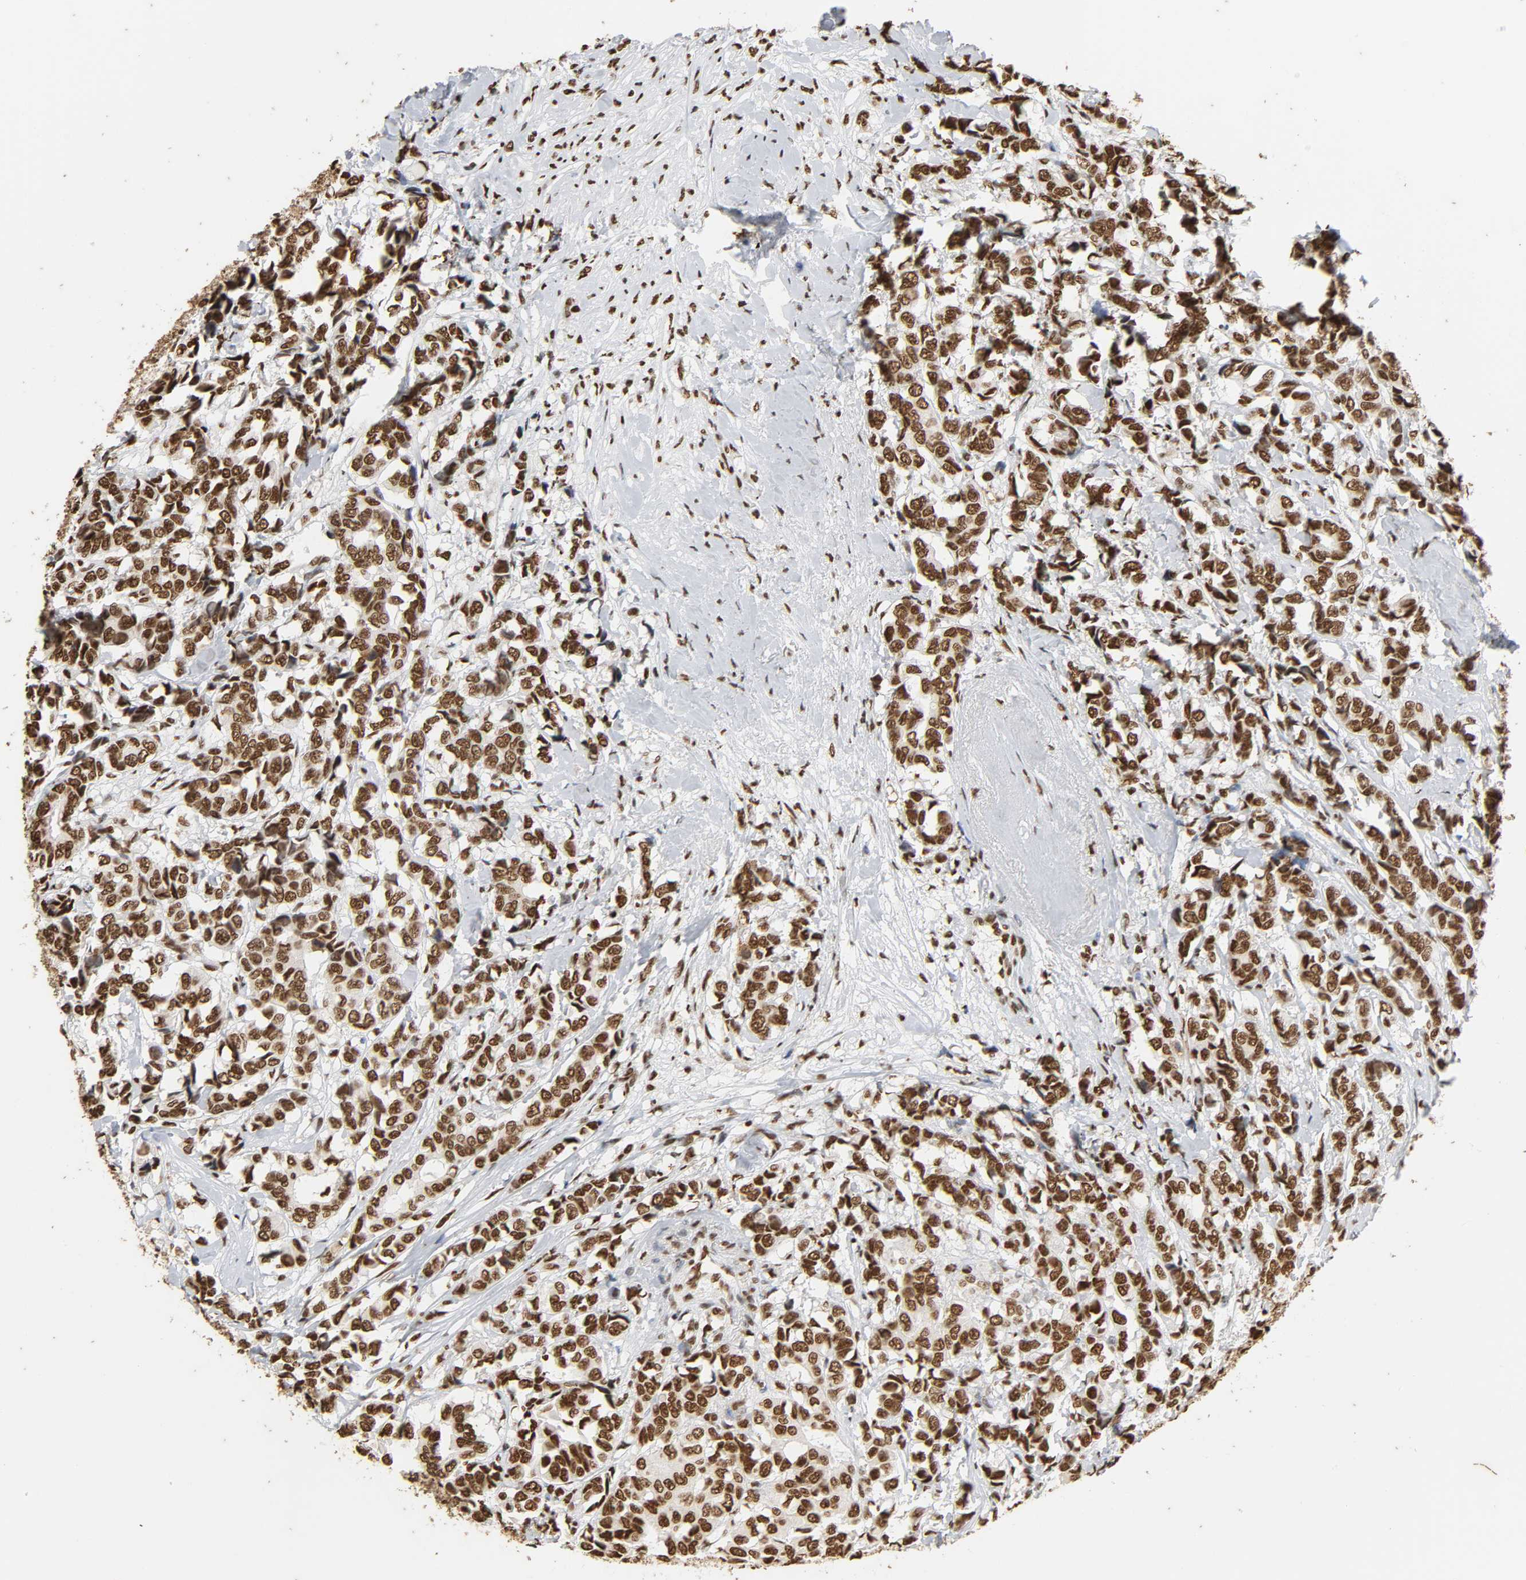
{"staining": {"intensity": "strong", "quantity": ">75%", "location": "nuclear"}, "tissue": "breast cancer", "cell_type": "Tumor cells", "image_type": "cancer", "snomed": [{"axis": "morphology", "description": "Duct carcinoma"}, {"axis": "topography", "description": "Breast"}], "caption": "High-power microscopy captured an immunohistochemistry (IHC) image of intraductal carcinoma (breast), revealing strong nuclear positivity in about >75% of tumor cells.", "gene": "HNRNPC", "patient": {"sex": "female", "age": 87}}